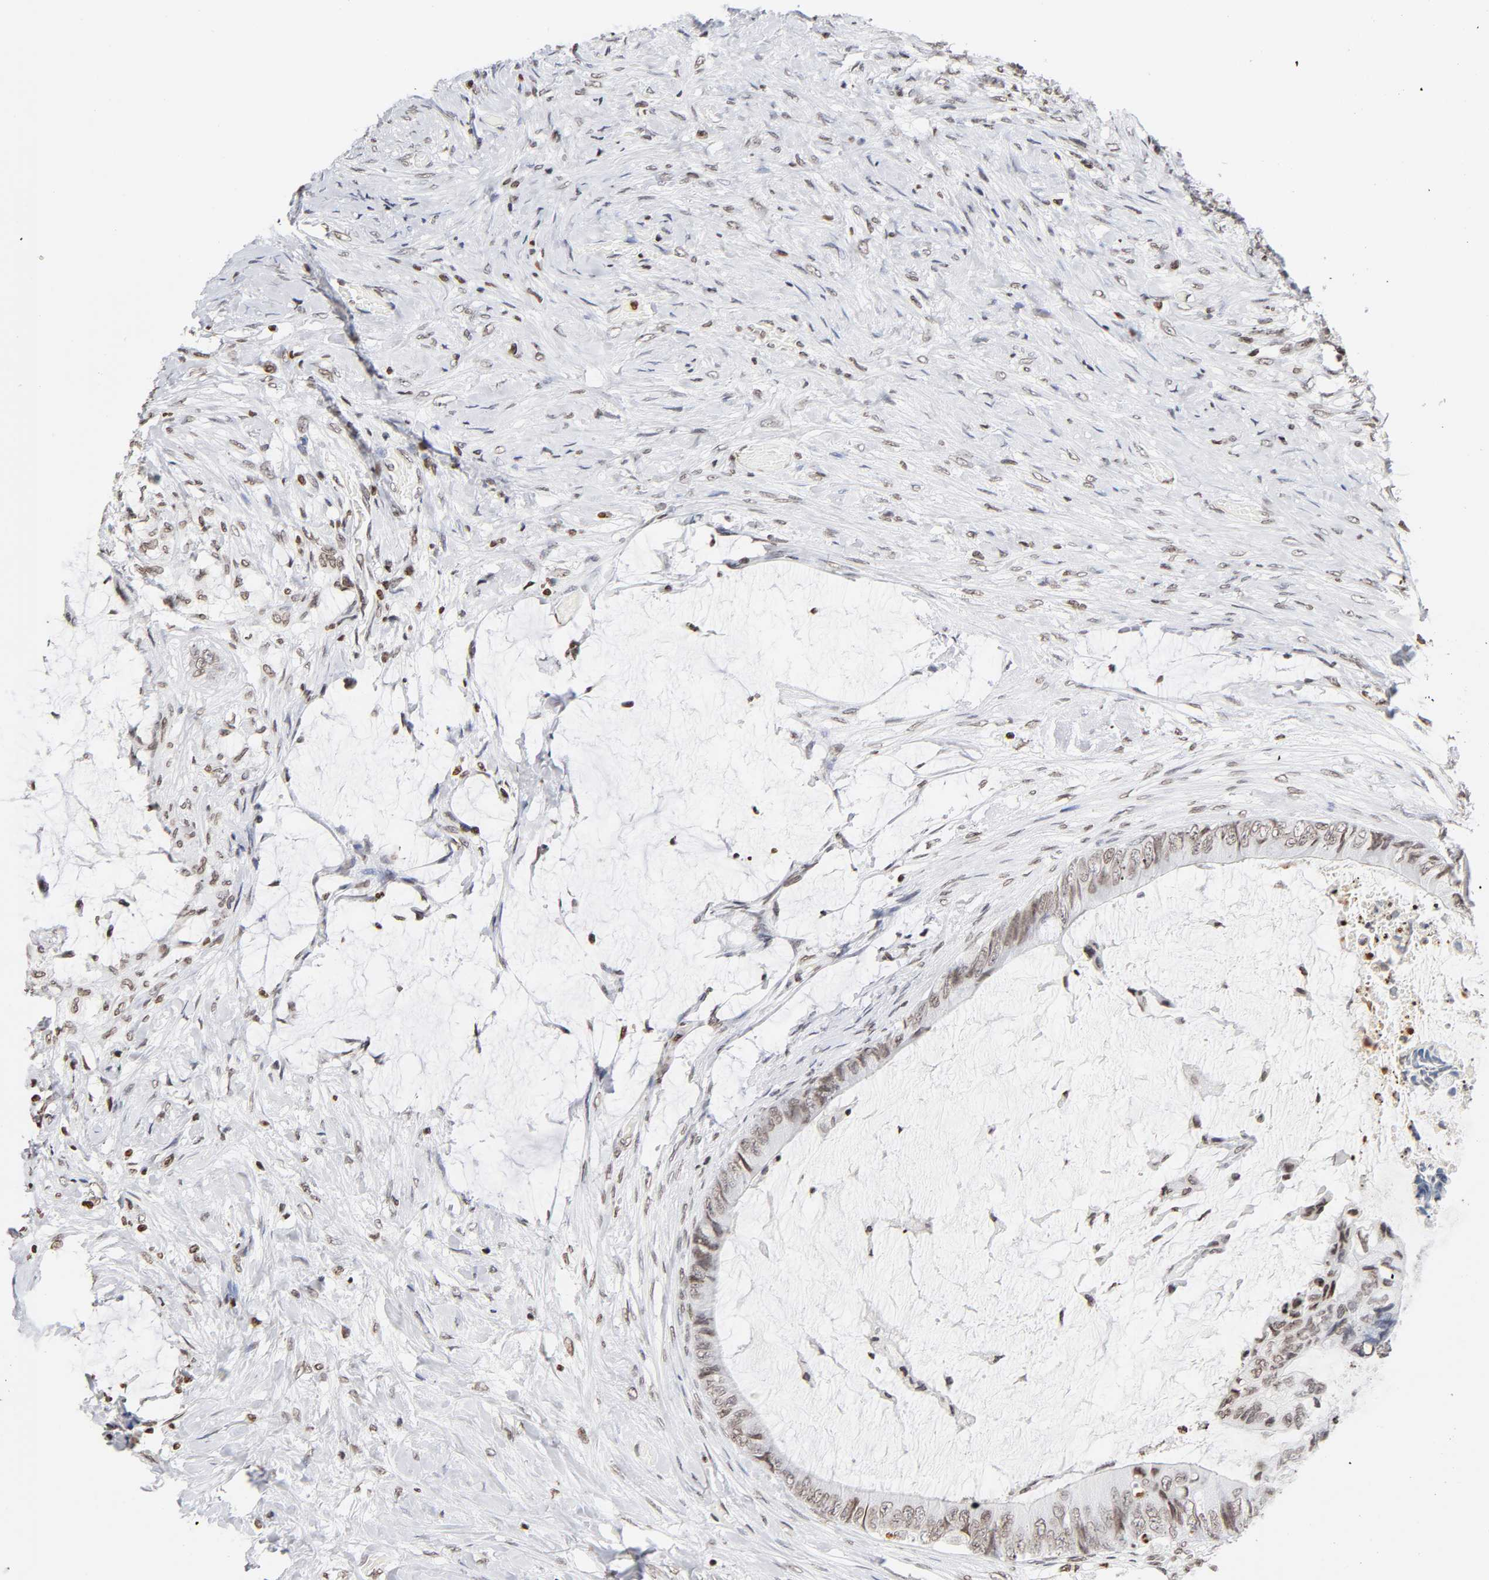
{"staining": {"intensity": "weak", "quantity": "<25%", "location": "nuclear"}, "tissue": "colorectal cancer", "cell_type": "Tumor cells", "image_type": "cancer", "snomed": [{"axis": "morphology", "description": "Normal tissue, NOS"}, {"axis": "morphology", "description": "Adenocarcinoma, NOS"}, {"axis": "topography", "description": "Rectum"}, {"axis": "topography", "description": "Peripheral nerve tissue"}], "caption": "Tumor cells are negative for brown protein staining in colorectal cancer (adenocarcinoma).", "gene": "H2AC12", "patient": {"sex": "female", "age": 77}}